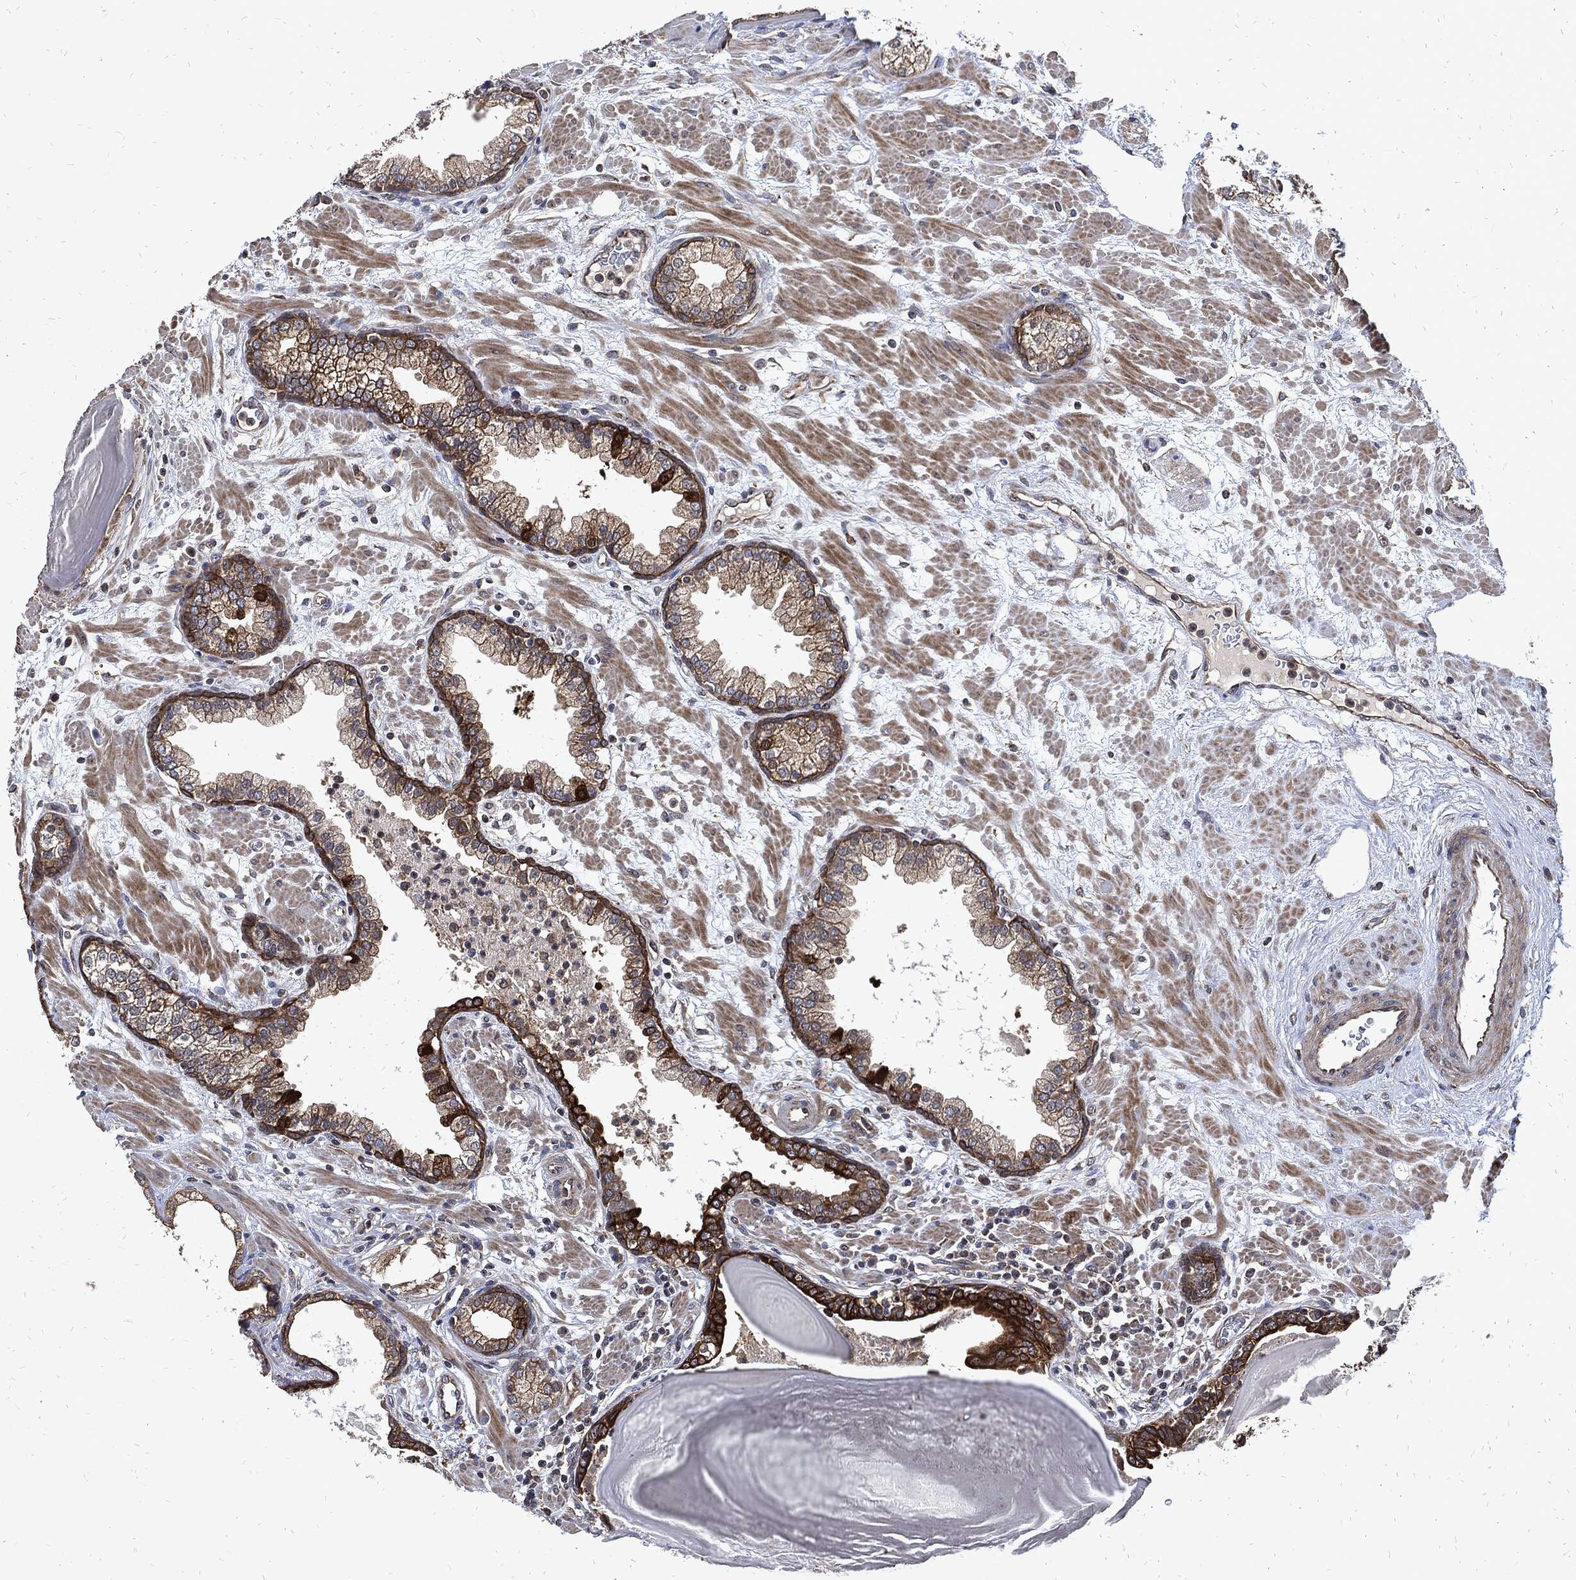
{"staining": {"intensity": "moderate", "quantity": "25%-75%", "location": "cytoplasmic/membranous"}, "tissue": "prostate", "cell_type": "Glandular cells", "image_type": "normal", "snomed": [{"axis": "morphology", "description": "Normal tissue, NOS"}, {"axis": "topography", "description": "Prostate"}], "caption": "Unremarkable prostate reveals moderate cytoplasmic/membranous staining in approximately 25%-75% of glandular cells.", "gene": "DCTN1", "patient": {"sex": "male", "age": 63}}